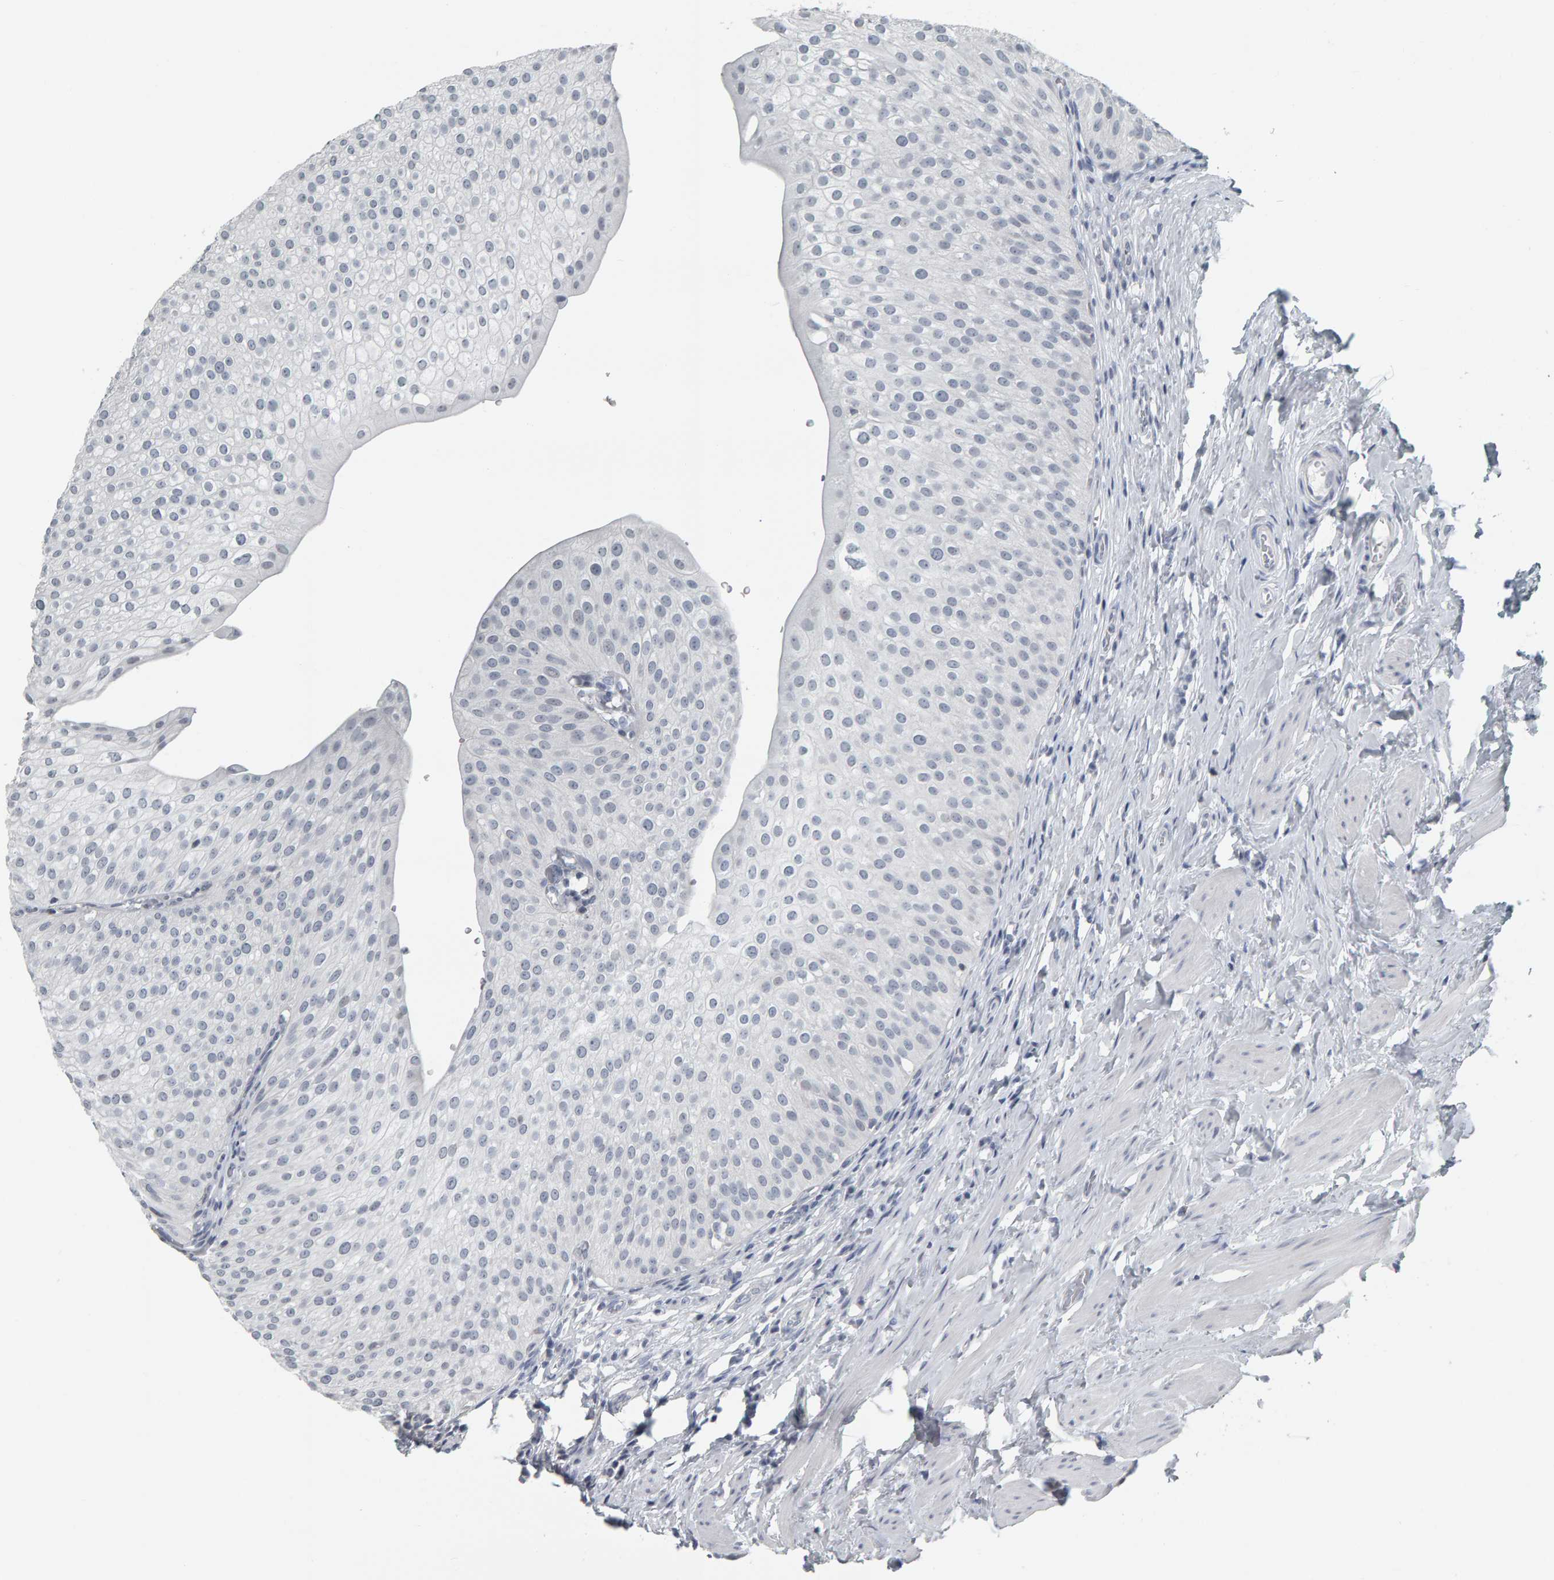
{"staining": {"intensity": "negative", "quantity": "none", "location": "none"}, "tissue": "urothelial cancer", "cell_type": "Tumor cells", "image_type": "cancer", "snomed": [{"axis": "morphology", "description": "Normal tissue, NOS"}, {"axis": "morphology", "description": "Urothelial carcinoma, Low grade"}, {"axis": "topography", "description": "Smooth muscle"}, {"axis": "topography", "description": "Urinary bladder"}], "caption": "Immunohistochemical staining of urothelial cancer reveals no significant positivity in tumor cells.", "gene": "PYY", "patient": {"sex": "male", "age": 60}}